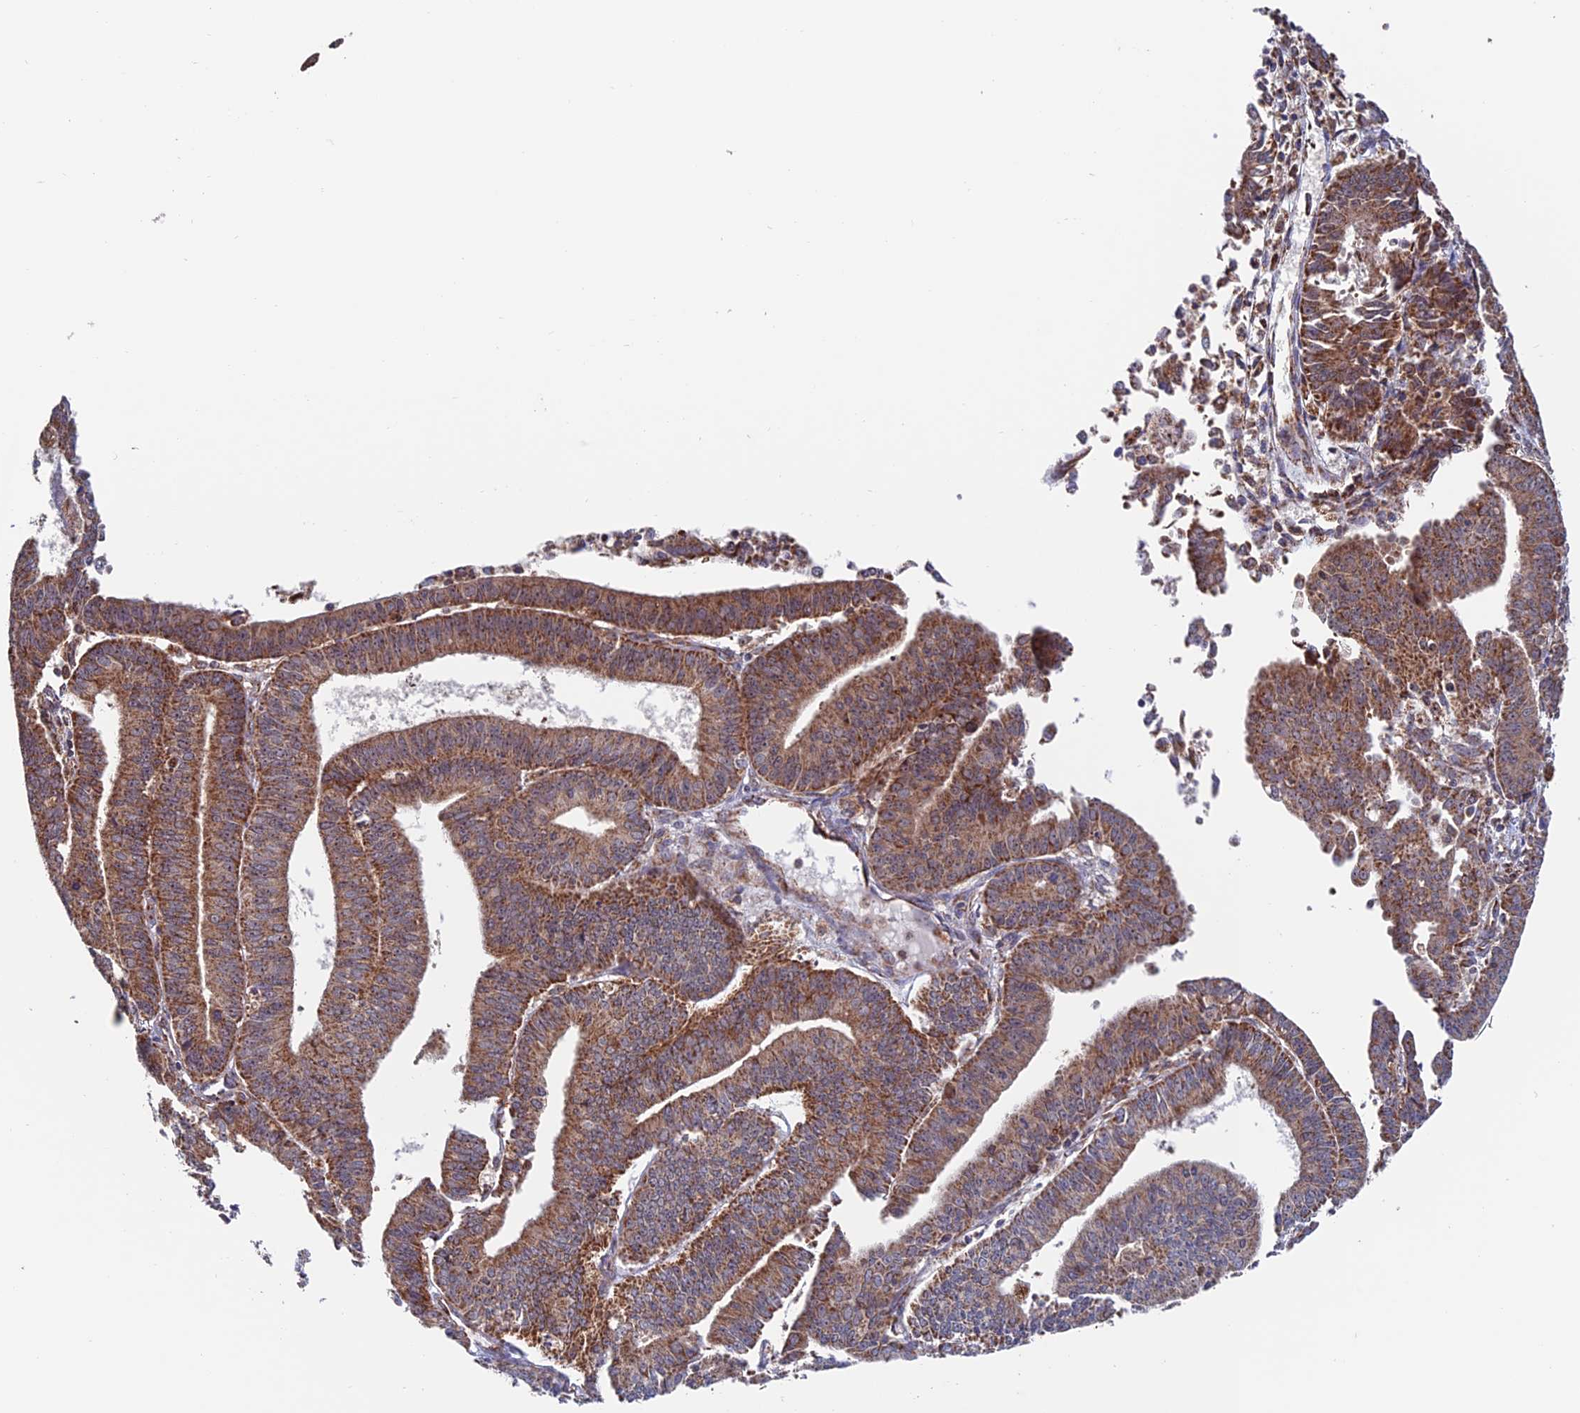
{"staining": {"intensity": "moderate", "quantity": ">75%", "location": "cytoplasmic/membranous"}, "tissue": "endometrial cancer", "cell_type": "Tumor cells", "image_type": "cancer", "snomed": [{"axis": "morphology", "description": "Adenocarcinoma, NOS"}, {"axis": "topography", "description": "Endometrium"}], "caption": "Immunohistochemical staining of human endometrial adenocarcinoma displays medium levels of moderate cytoplasmic/membranous protein staining in approximately >75% of tumor cells. (DAB (3,3'-diaminobenzidine) = brown stain, brightfield microscopy at high magnification).", "gene": "DTYMK", "patient": {"sex": "female", "age": 73}}